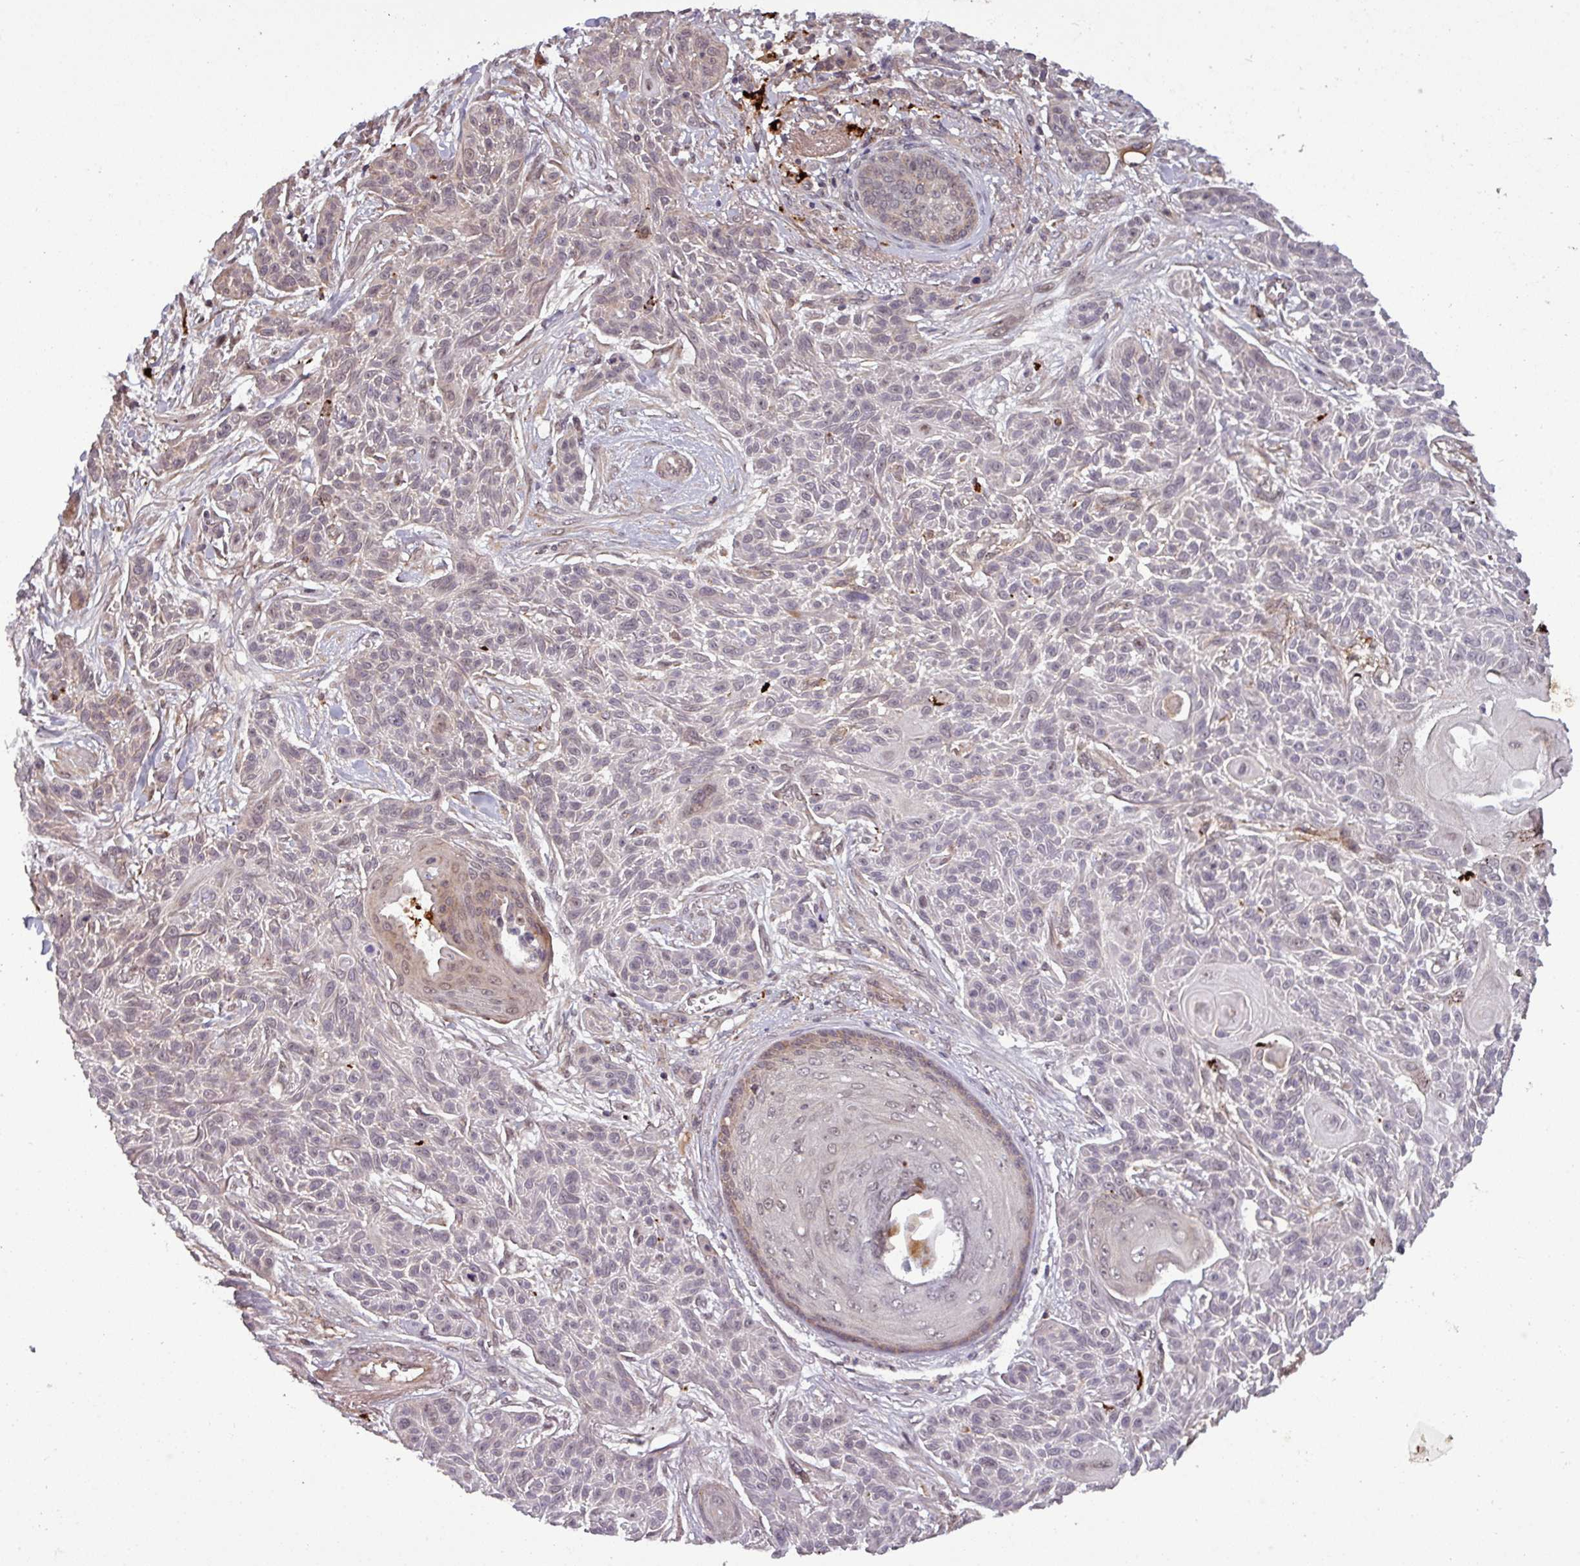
{"staining": {"intensity": "weak", "quantity": "<25%", "location": "nuclear"}, "tissue": "skin cancer", "cell_type": "Tumor cells", "image_type": "cancer", "snomed": [{"axis": "morphology", "description": "Squamous cell carcinoma, NOS"}, {"axis": "topography", "description": "Skin"}], "caption": "DAB (3,3'-diaminobenzidine) immunohistochemical staining of human skin squamous cell carcinoma reveals no significant staining in tumor cells.", "gene": "PUS1", "patient": {"sex": "male", "age": 86}}